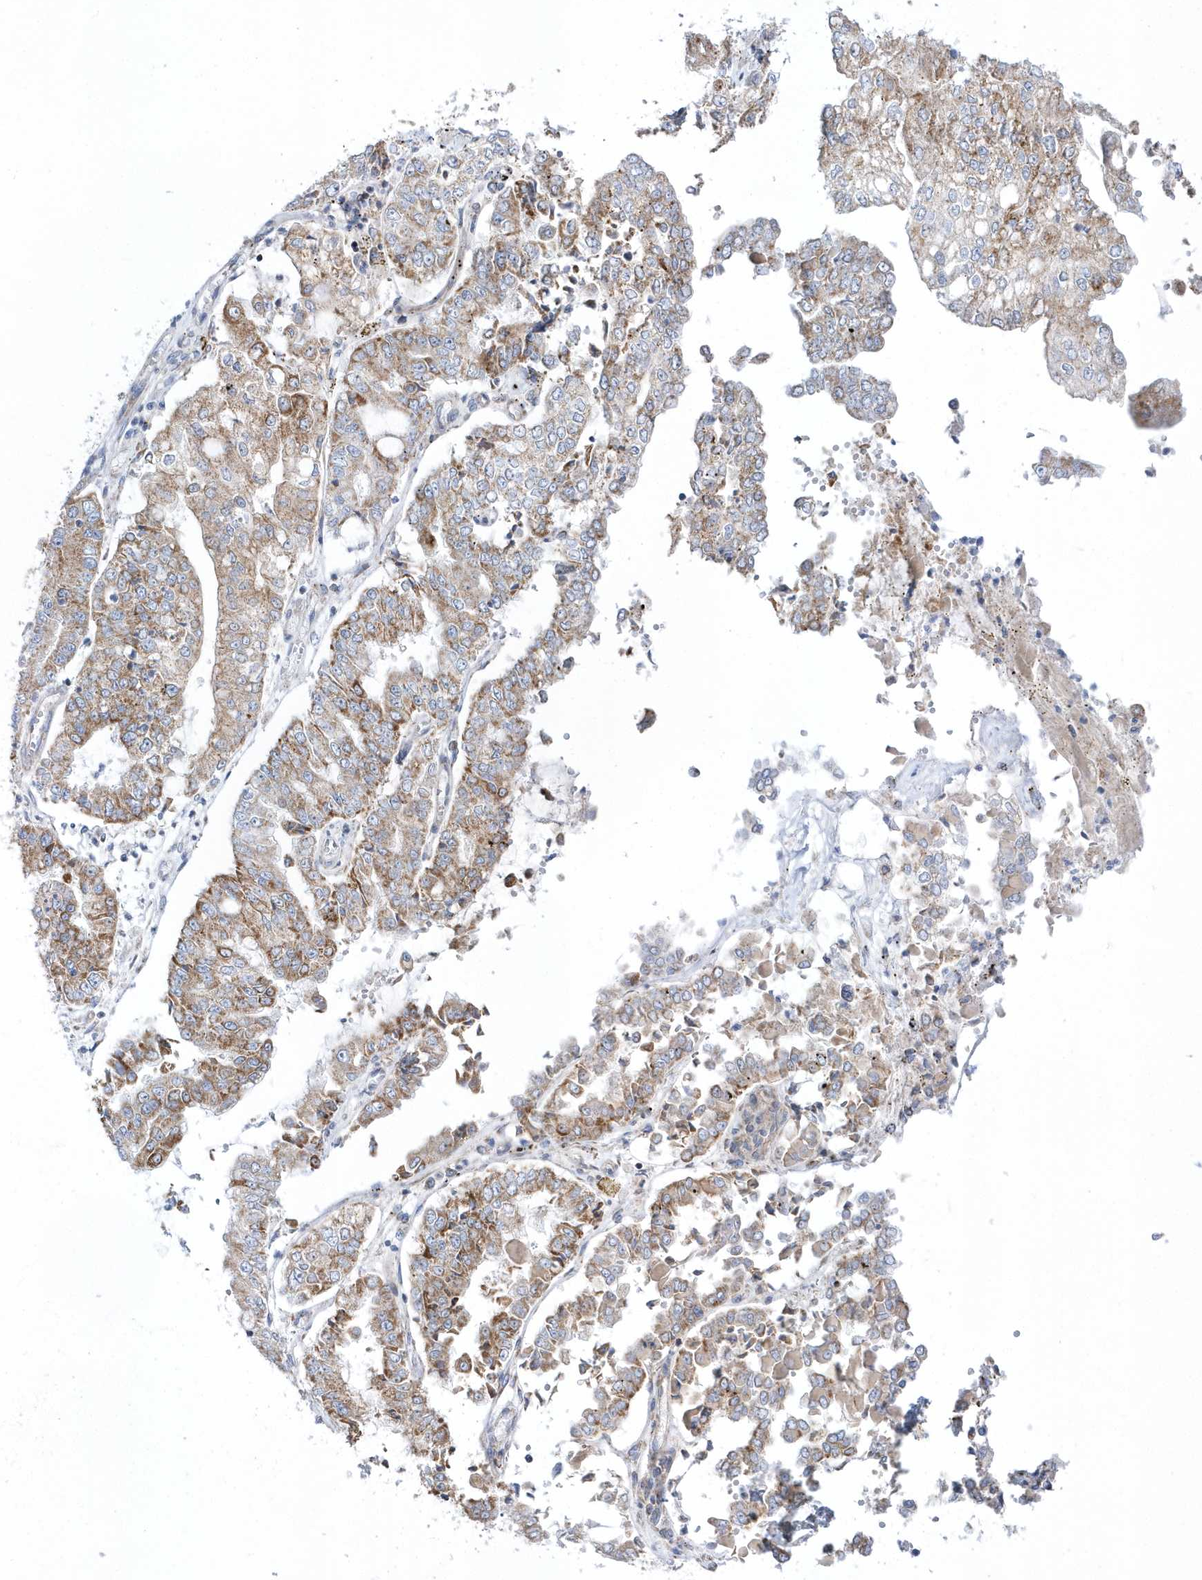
{"staining": {"intensity": "moderate", "quantity": "25%-75%", "location": "cytoplasmic/membranous"}, "tissue": "stomach cancer", "cell_type": "Tumor cells", "image_type": "cancer", "snomed": [{"axis": "morphology", "description": "Adenocarcinoma, NOS"}, {"axis": "topography", "description": "Stomach"}], "caption": "The image demonstrates staining of adenocarcinoma (stomach), revealing moderate cytoplasmic/membranous protein expression (brown color) within tumor cells.", "gene": "OPA1", "patient": {"sex": "male", "age": 76}}